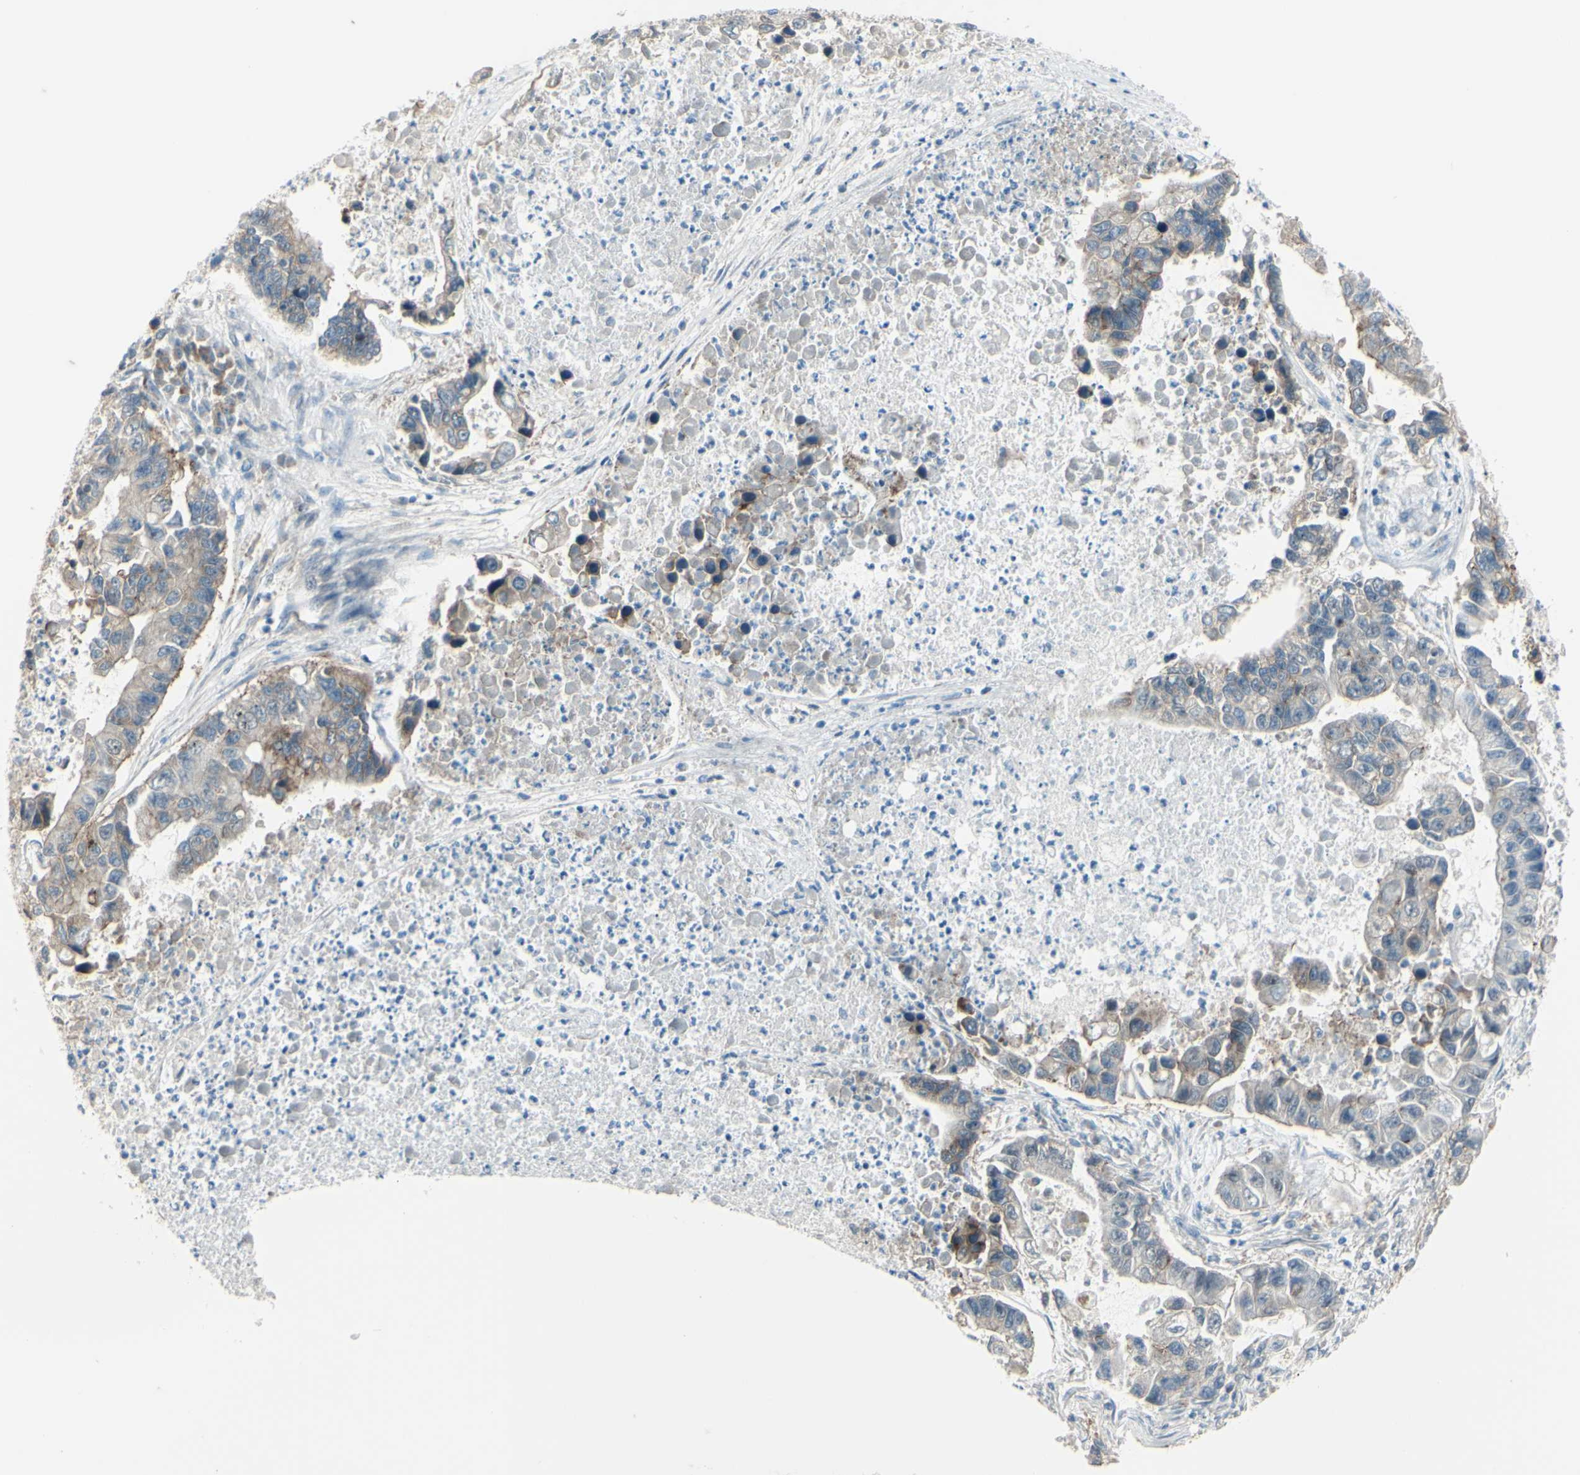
{"staining": {"intensity": "weak", "quantity": "25%-75%", "location": "cytoplasmic/membranous"}, "tissue": "lung cancer", "cell_type": "Tumor cells", "image_type": "cancer", "snomed": [{"axis": "morphology", "description": "Adenocarcinoma, NOS"}, {"axis": "topography", "description": "Lung"}], "caption": "Tumor cells exhibit low levels of weak cytoplasmic/membranous staining in approximately 25%-75% of cells in human lung adenocarcinoma. (brown staining indicates protein expression, while blue staining denotes nuclei).", "gene": "LRRK1", "patient": {"sex": "female", "age": 51}}